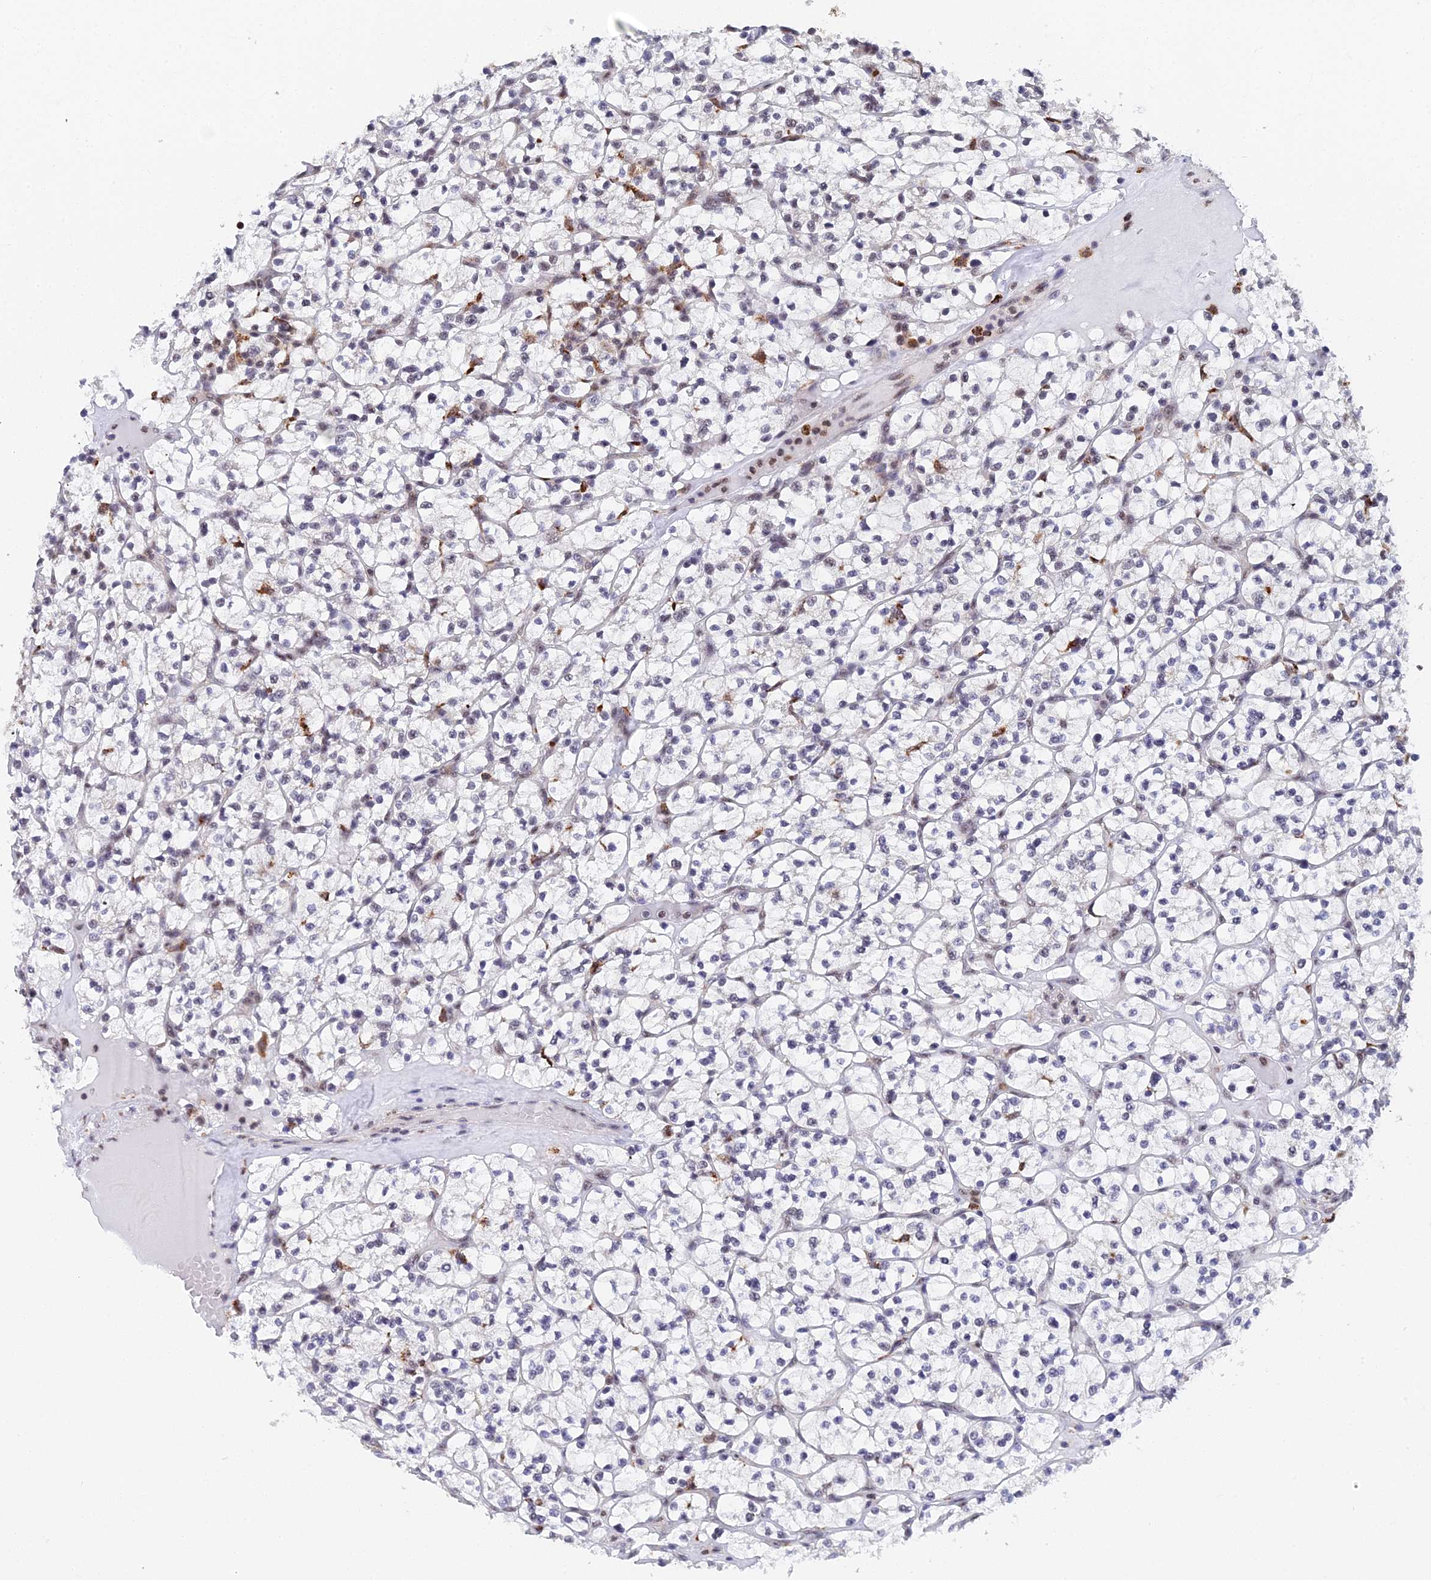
{"staining": {"intensity": "negative", "quantity": "none", "location": "none"}, "tissue": "renal cancer", "cell_type": "Tumor cells", "image_type": "cancer", "snomed": [{"axis": "morphology", "description": "Adenocarcinoma, NOS"}, {"axis": "topography", "description": "Kidney"}], "caption": "A high-resolution histopathology image shows IHC staining of renal cancer, which reveals no significant positivity in tumor cells. Brightfield microscopy of immunohistochemistry (IHC) stained with DAB (brown) and hematoxylin (blue), captured at high magnification.", "gene": "MAGOHB", "patient": {"sex": "female", "age": 64}}